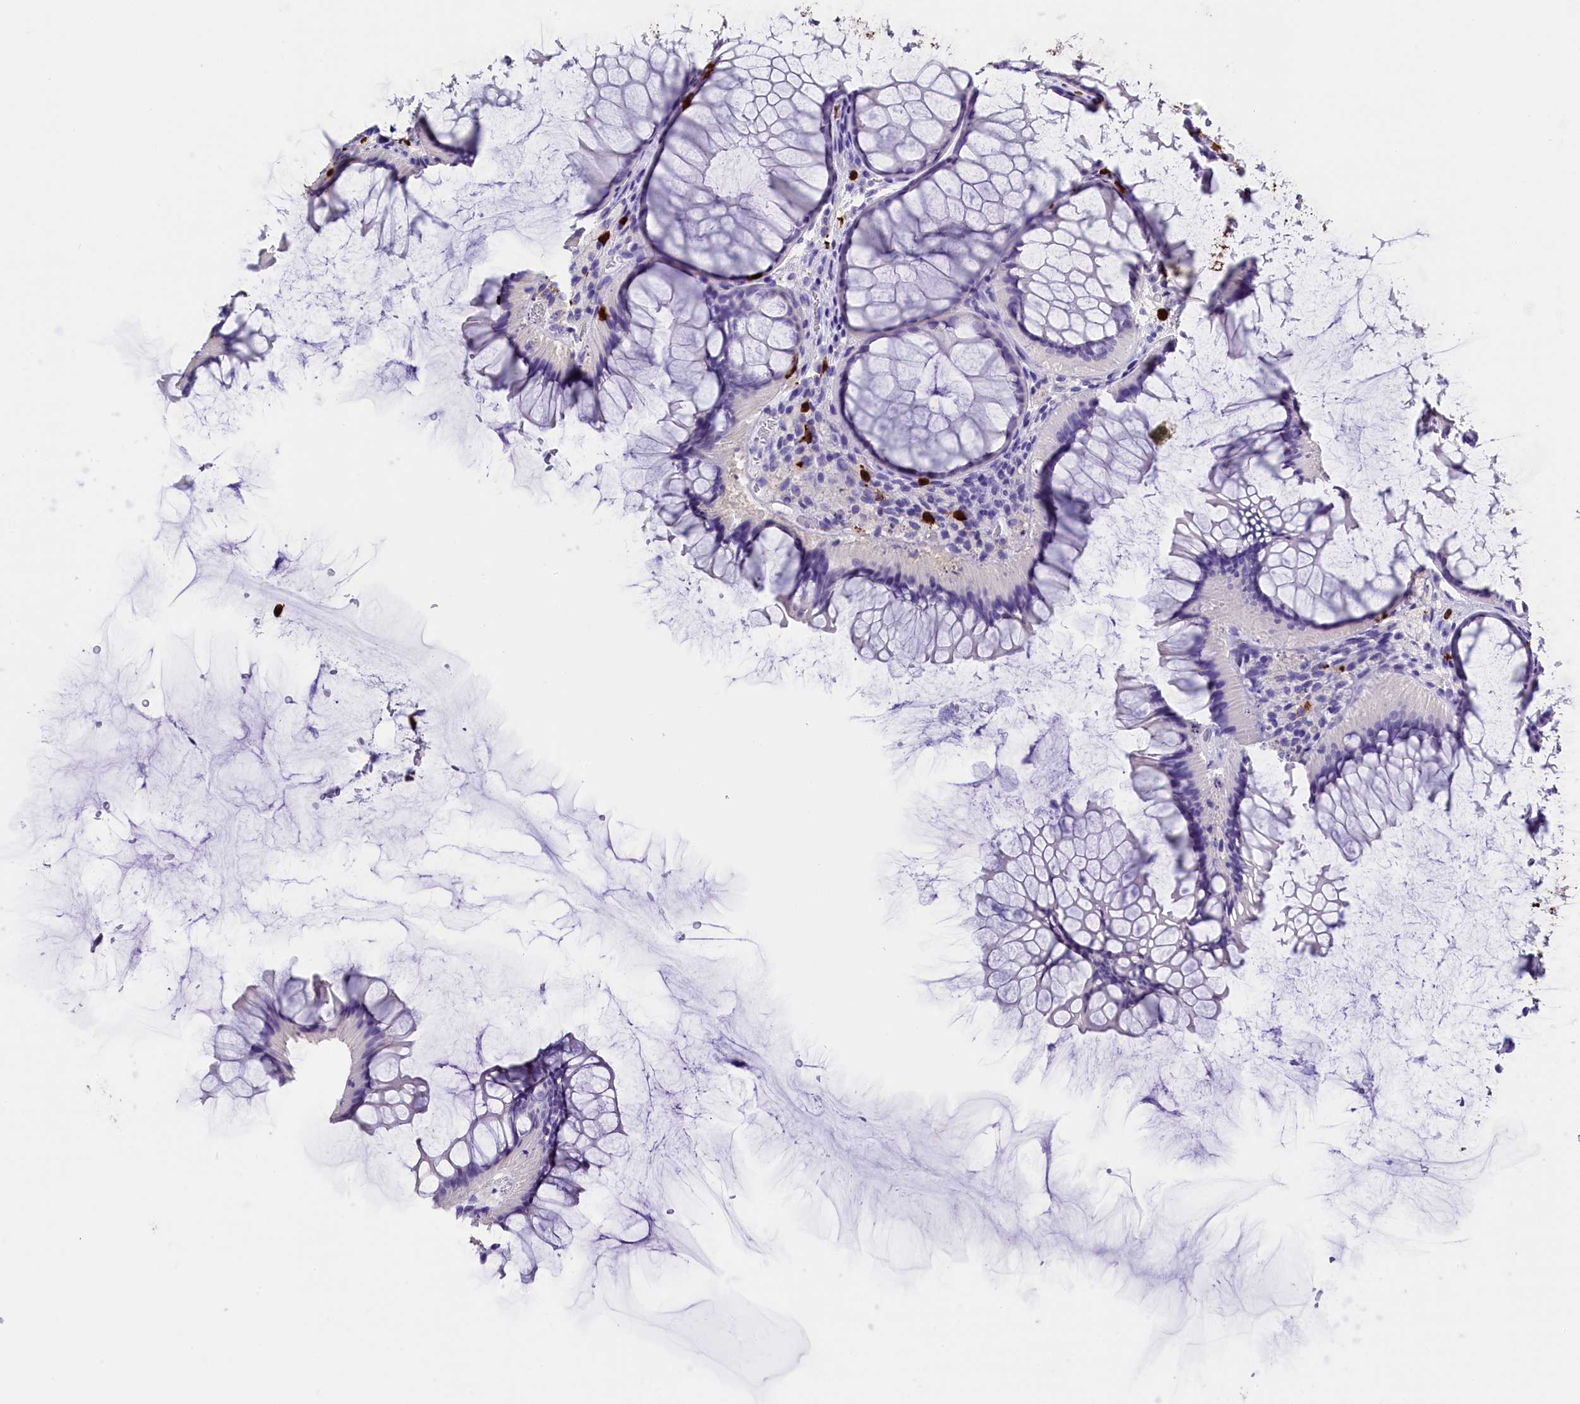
{"staining": {"intensity": "negative", "quantity": "none", "location": "none"}, "tissue": "colon", "cell_type": "Endothelial cells", "image_type": "normal", "snomed": [{"axis": "morphology", "description": "Normal tissue, NOS"}, {"axis": "topography", "description": "Colon"}], "caption": "IHC of normal human colon shows no expression in endothelial cells. (DAB immunohistochemistry, high magnification).", "gene": "CLC", "patient": {"sex": "female", "age": 82}}